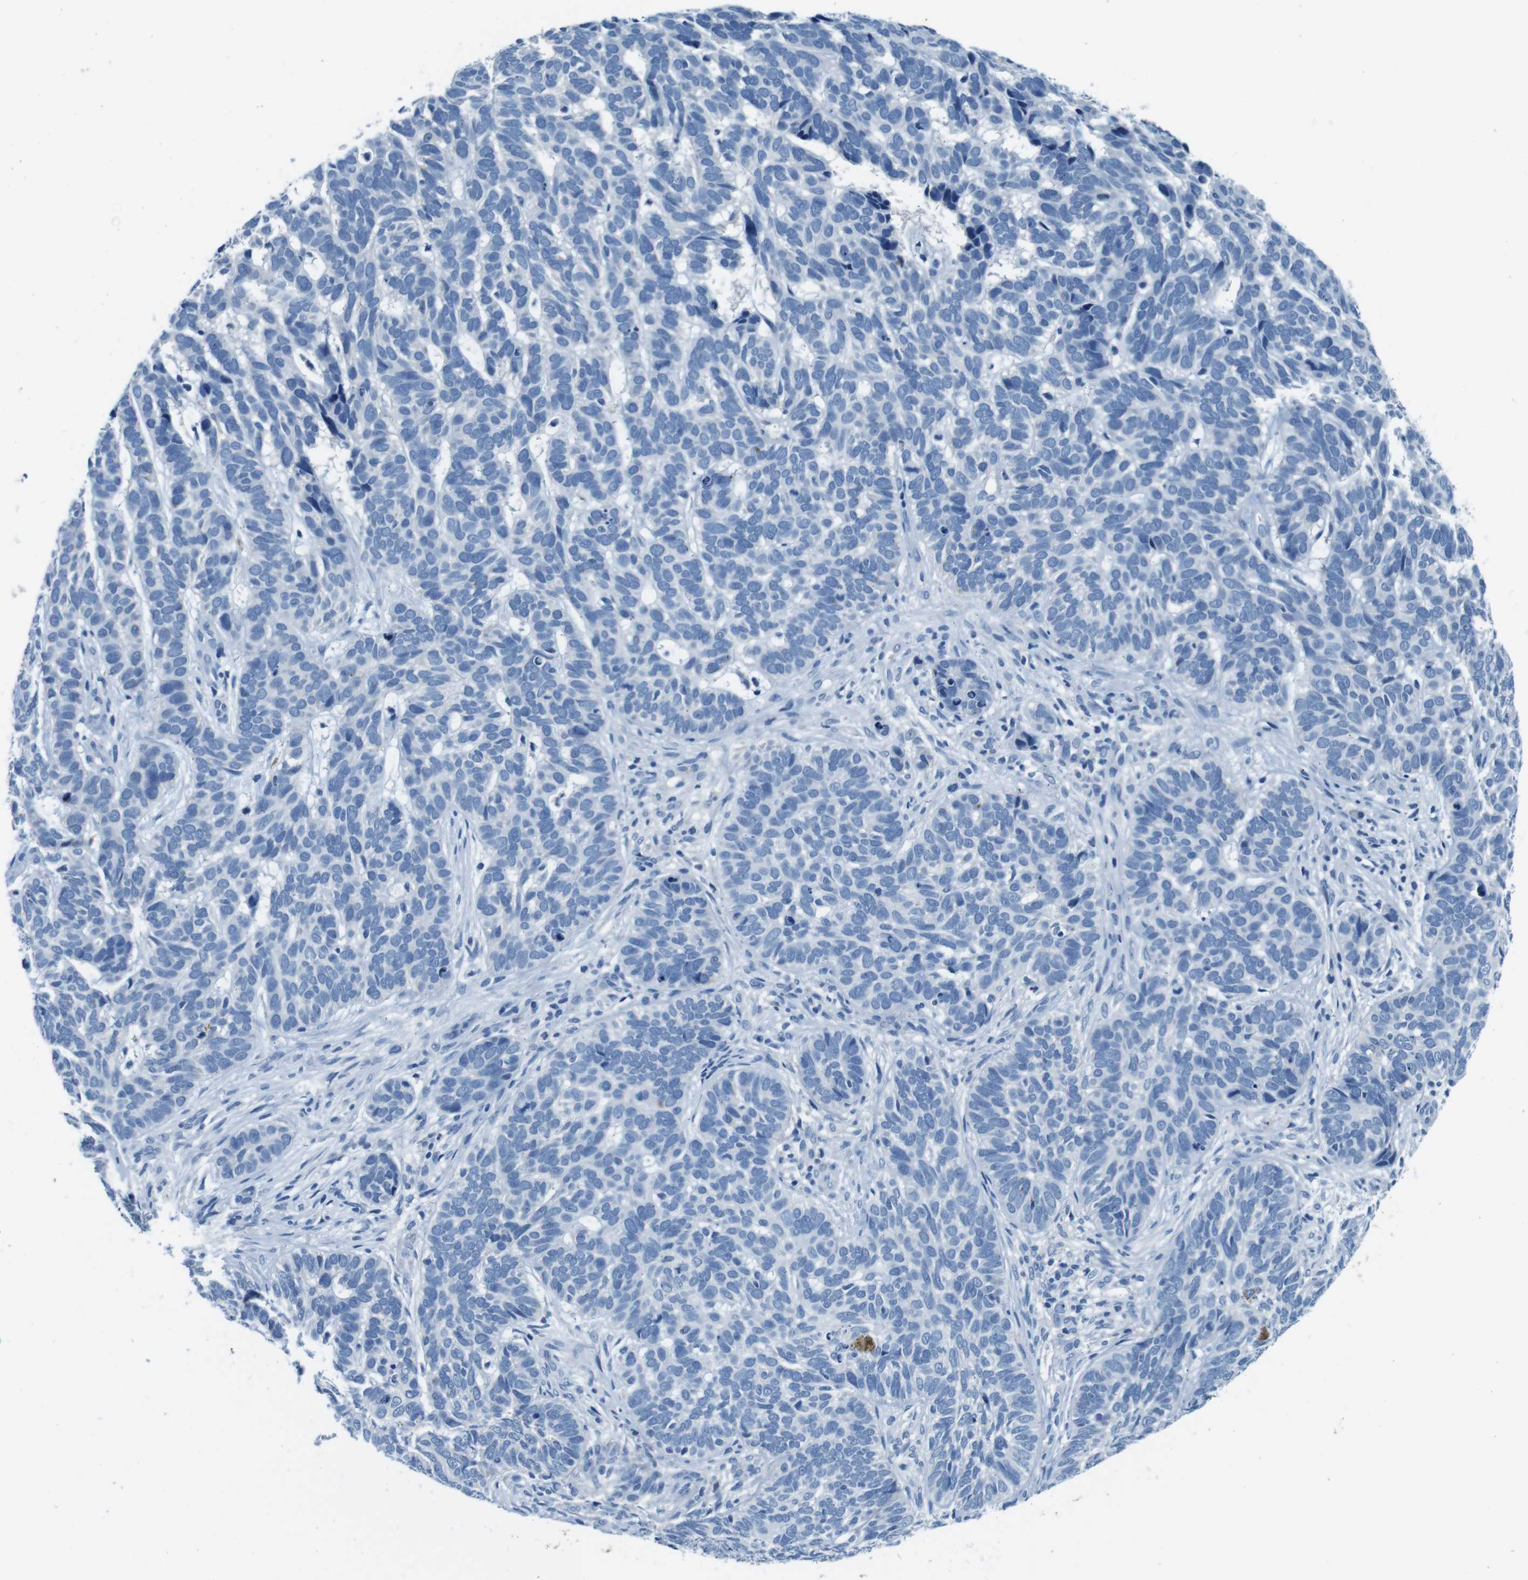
{"staining": {"intensity": "negative", "quantity": "none", "location": "none"}, "tissue": "skin cancer", "cell_type": "Tumor cells", "image_type": "cancer", "snomed": [{"axis": "morphology", "description": "Basal cell carcinoma"}, {"axis": "topography", "description": "Skin"}], "caption": "An image of human skin cancer is negative for staining in tumor cells. The staining is performed using DAB brown chromogen with nuclei counter-stained in using hematoxylin.", "gene": "IGHD", "patient": {"sex": "male", "age": 87}}